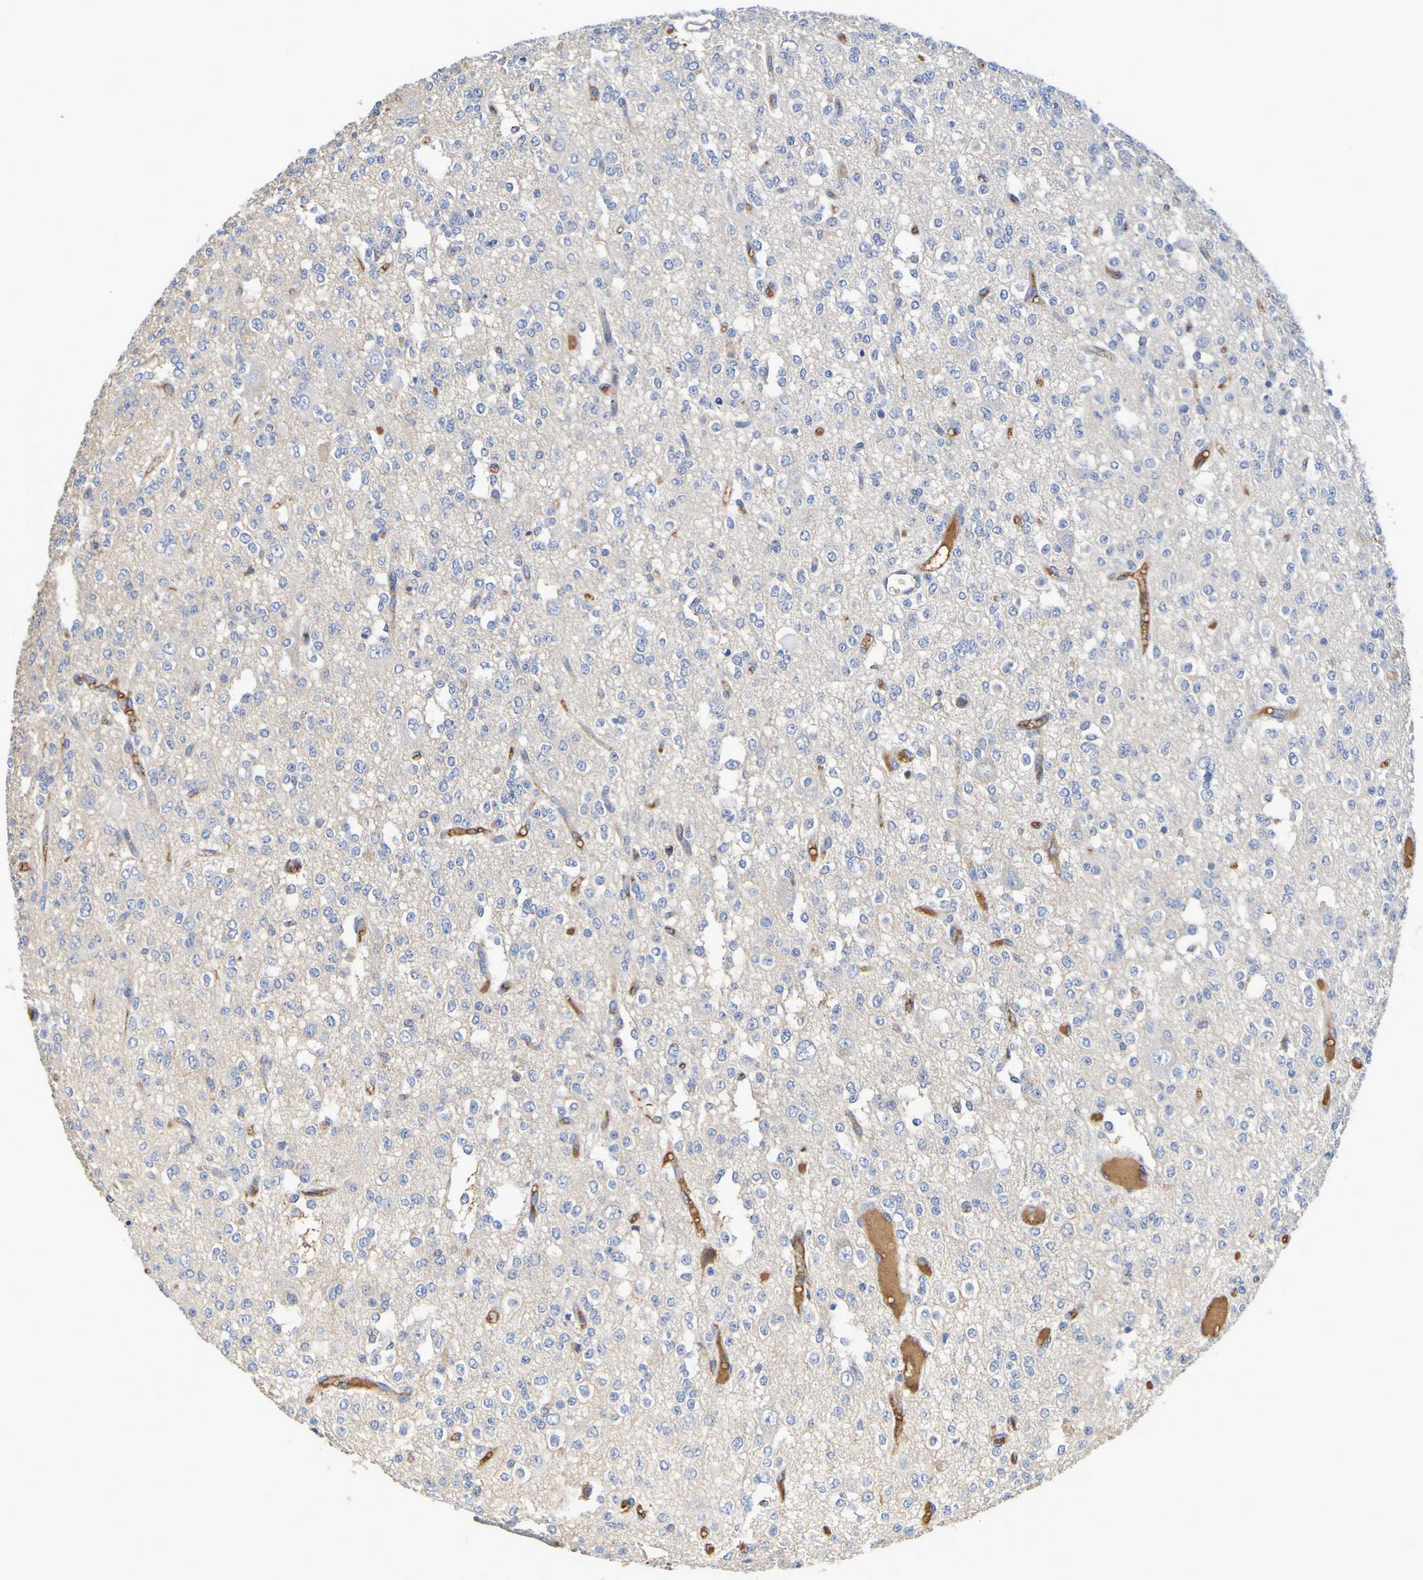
{"staining": {"intensity": "negative", "quantity": "none", "location": "none"}, "tissue": "glioma", "cell_type": "Tumor cells", "image_type": "cancer", "snomed": [{"axis": "morphology", "description": "Glioma, malignant, Low grade"}, {"axis": "topography", "description": "Brain"}], "caption": "This is a photomicrograph of immunohistochemistry staining of low-grade glioma (malignant), which shows no staining in tumor cells. Nuclei are stained in blue.", "gene": "GAB3", "patient": {"sex": "male", "age": 38}}